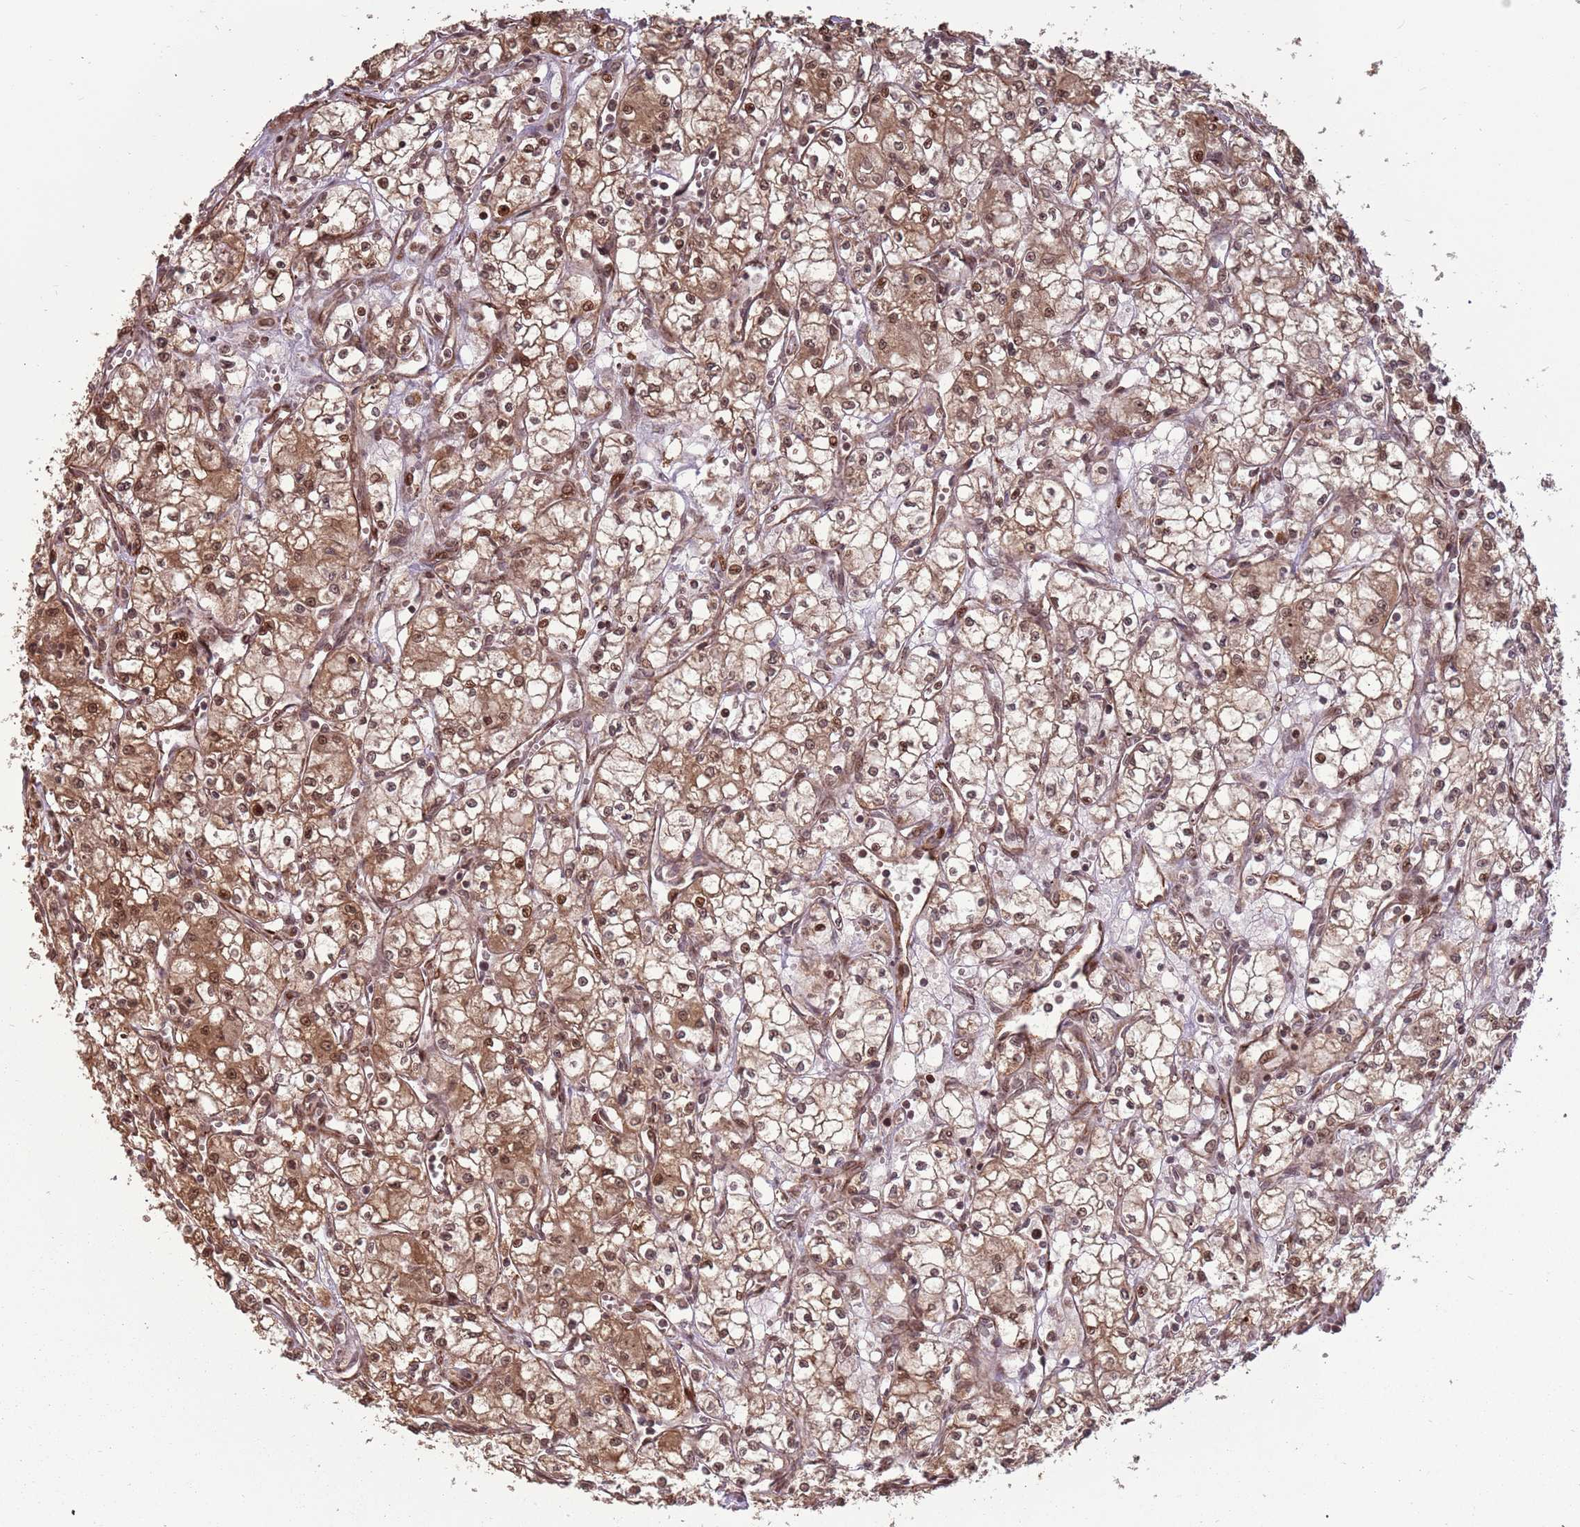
{"staining": {"intensity": "moderate", "quantity": ">75%", "location": "cytoplasmic/membranous,nuclear"}, "tissue": "renal cancer", "cell_type": "Tumor cells", "image_type": "cancer", "snomed": [{"axis": "morphology", "description": "Adenocarcinoma, NOS"}, {"axis": "topography", "description": "Kidney"}], "caption": "Immunohistochemical staining of human renal cancer (adenocarcinoma) demonstrates moderate cytoplasmic/membranous and nuclear protein positivity in approximately >75% of tumor cells.", "gene": "ADAMTS3", "patient": {"sex": "male", "age": 59}}